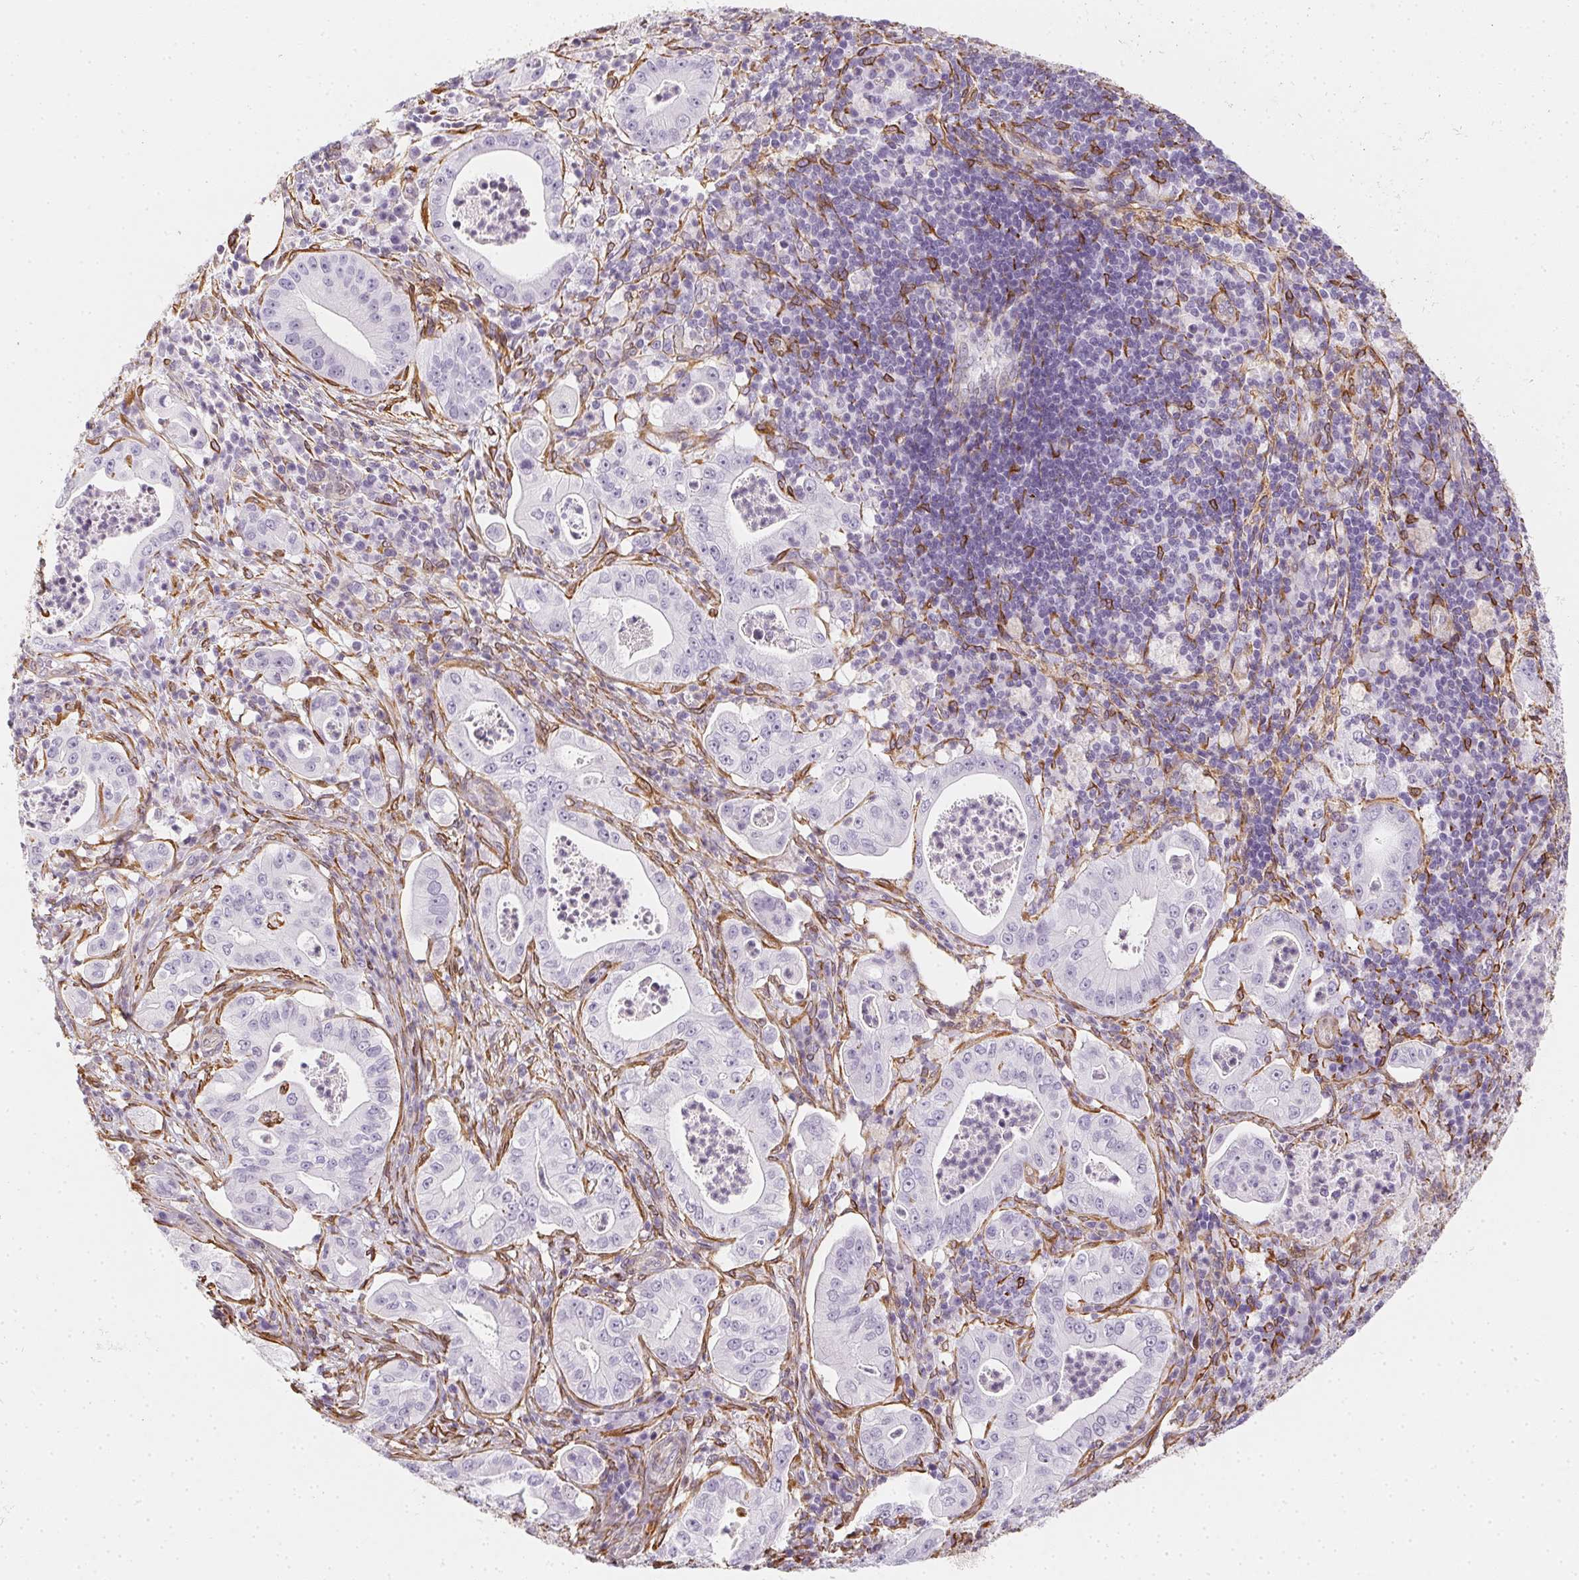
{"staining": {"intensity": "negative", "quantity": "none", "location": "none"}, "tissue": "pancreatic cancer", "cell_type": "Tumor cells", "image_type": "cancer", "snomed": [{"axis": "morphology", "description": "Adenocarcinoma, NOS"}, {"axis": "topography", "description": "Pancreas"}], "caption": "Immunohistochemistry (IHC) histopathology image of adenocarcinoma (pancreatic) stained for a protein (brown), which reveals no staining in tumor cells. (IHC, brightfield microscopy, high magnification).", "gene": "RSBN1", "patient": {"sex": "male", "age": 71}}